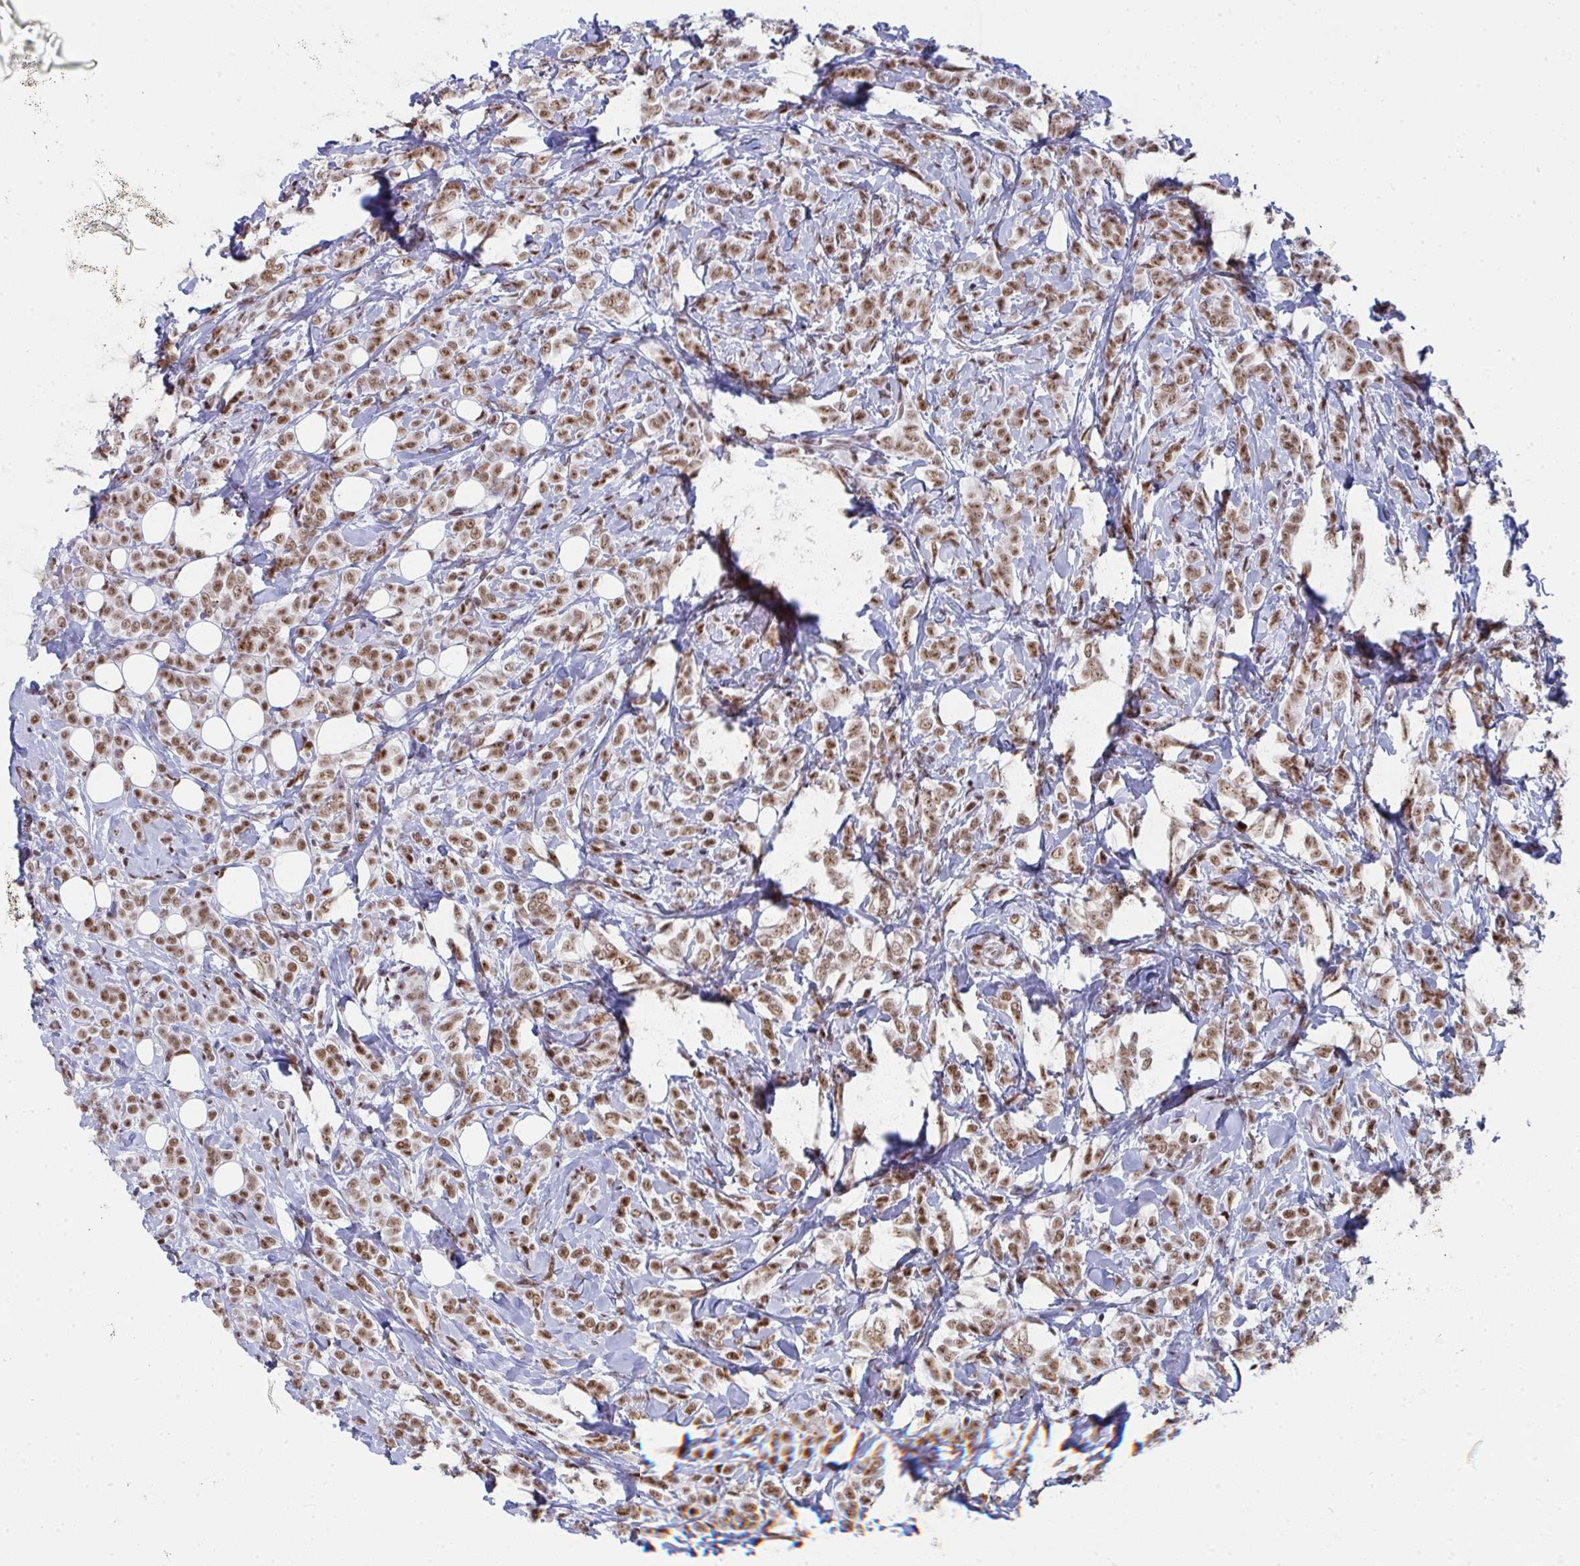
{"staining": {"intensity": "moderate", "quantity": ">75%", "location": "nuclear"}, "tissue": "breast cancer", "cell_type": "Tumor cells", "image_type": "cancer", "snomed": [{"axis": "morphology", "description": "Lobular carcinoma"}, {"axis": "topography", "description": "Breast"}], "caption": "Protein expression analysis of human breast cancer reveals moderate nuclear staining in about >75% of tumor cells.", "gene": "SNRNP70", "patient": {"sex": "female", "age": 49}}